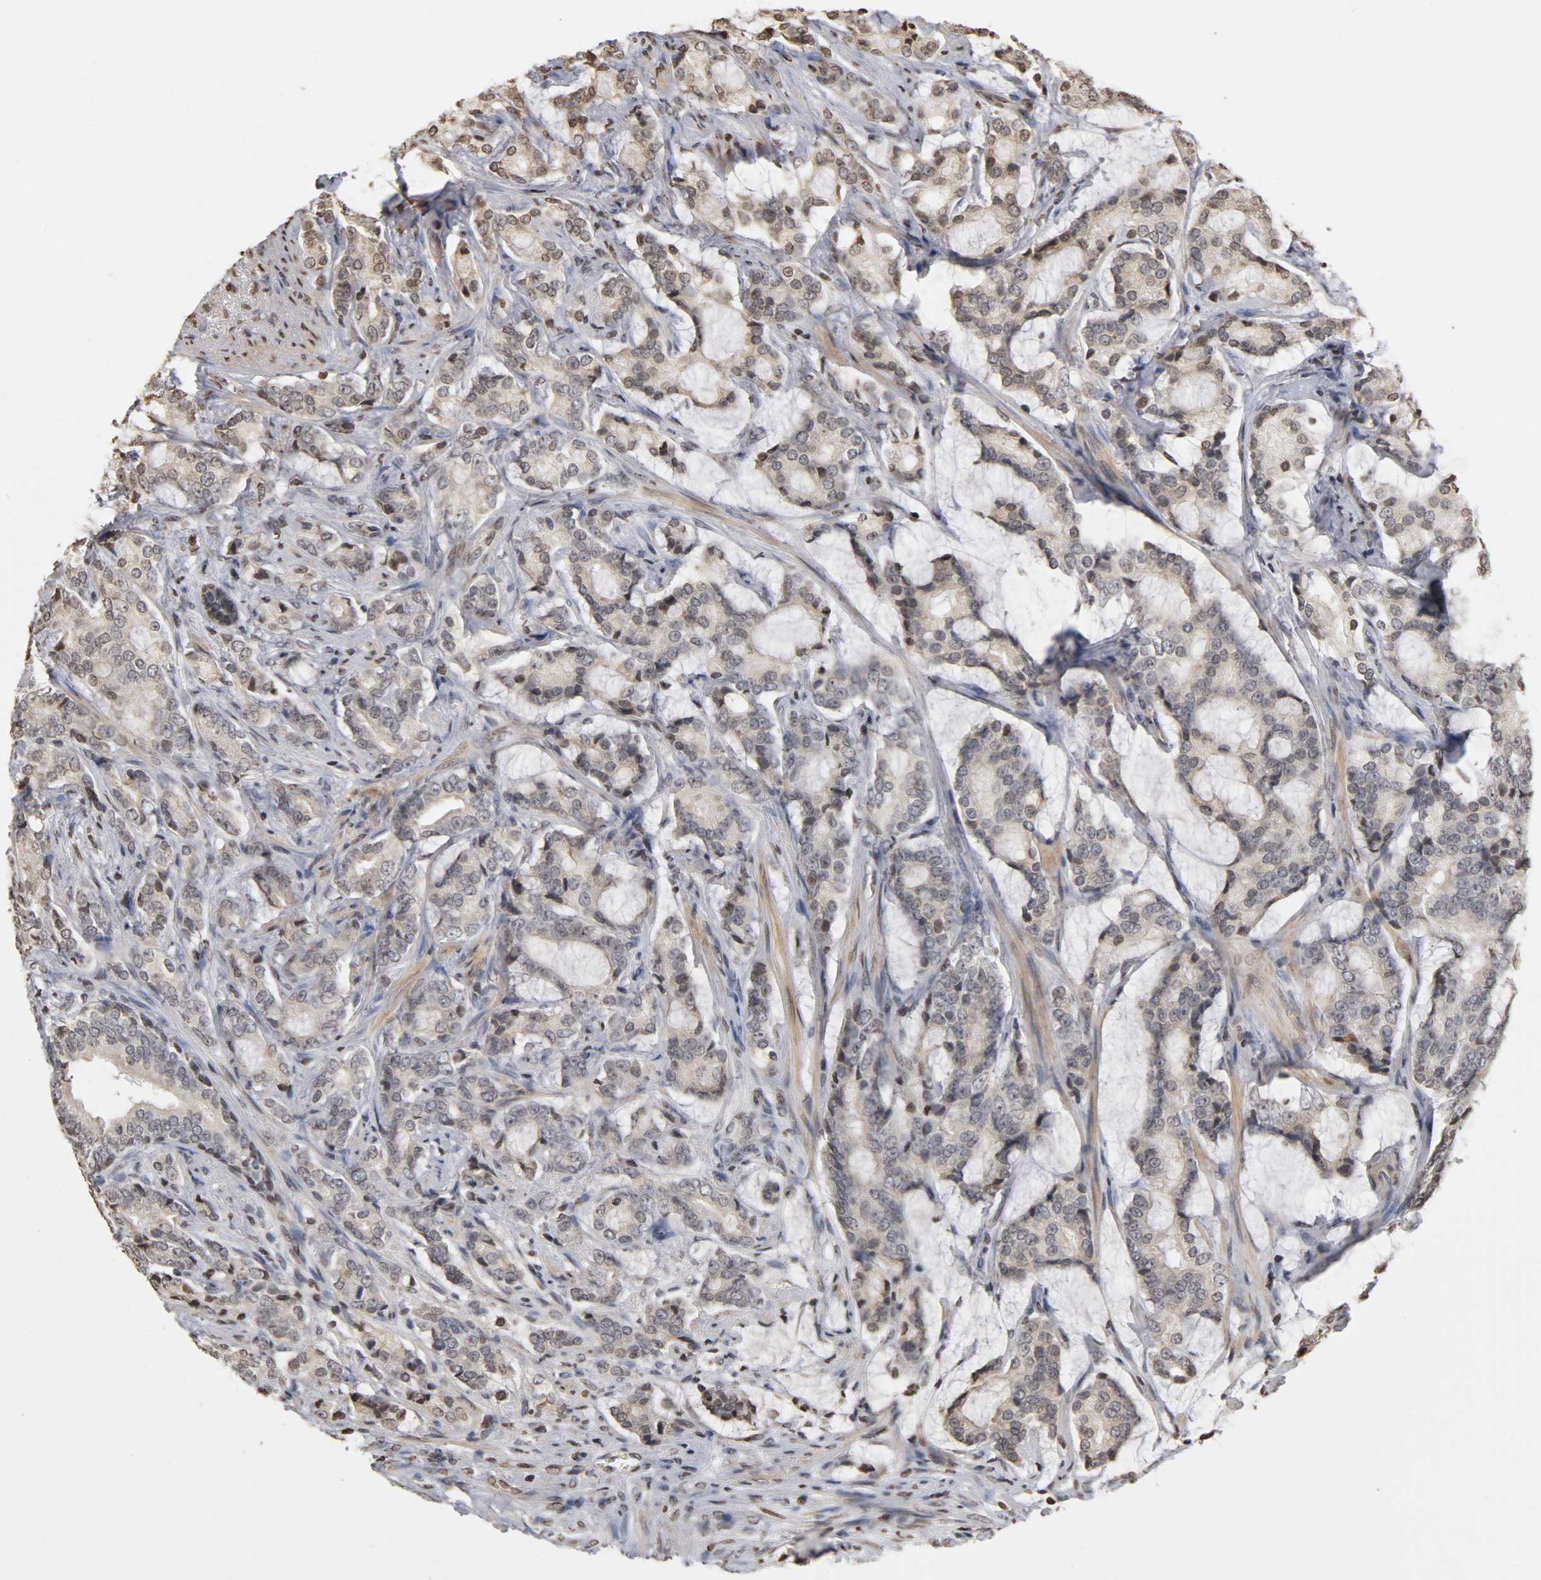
{"staining": {"intensity": "weak", "quantity": "<25%", "location": "nuclear"}, "tissue": "prostate cancer", "cell_type": "Tumor cells", "image_type": "cancer", "snomed": [{"axis": "morphology", "description": "Adenocarcinoma, Low grade"}, {"axis": "topography", "description": "Prostate"}], "caption": "The immunohistochemistry (IHC) photomicrograph has no significant positivity in tumor cells of prostate cancer tissue. (DAB immunohistochemistry with hematoxylin counter stain).", "gene": "ERCC2", "patient": {"sex": "male", "age": 58}}